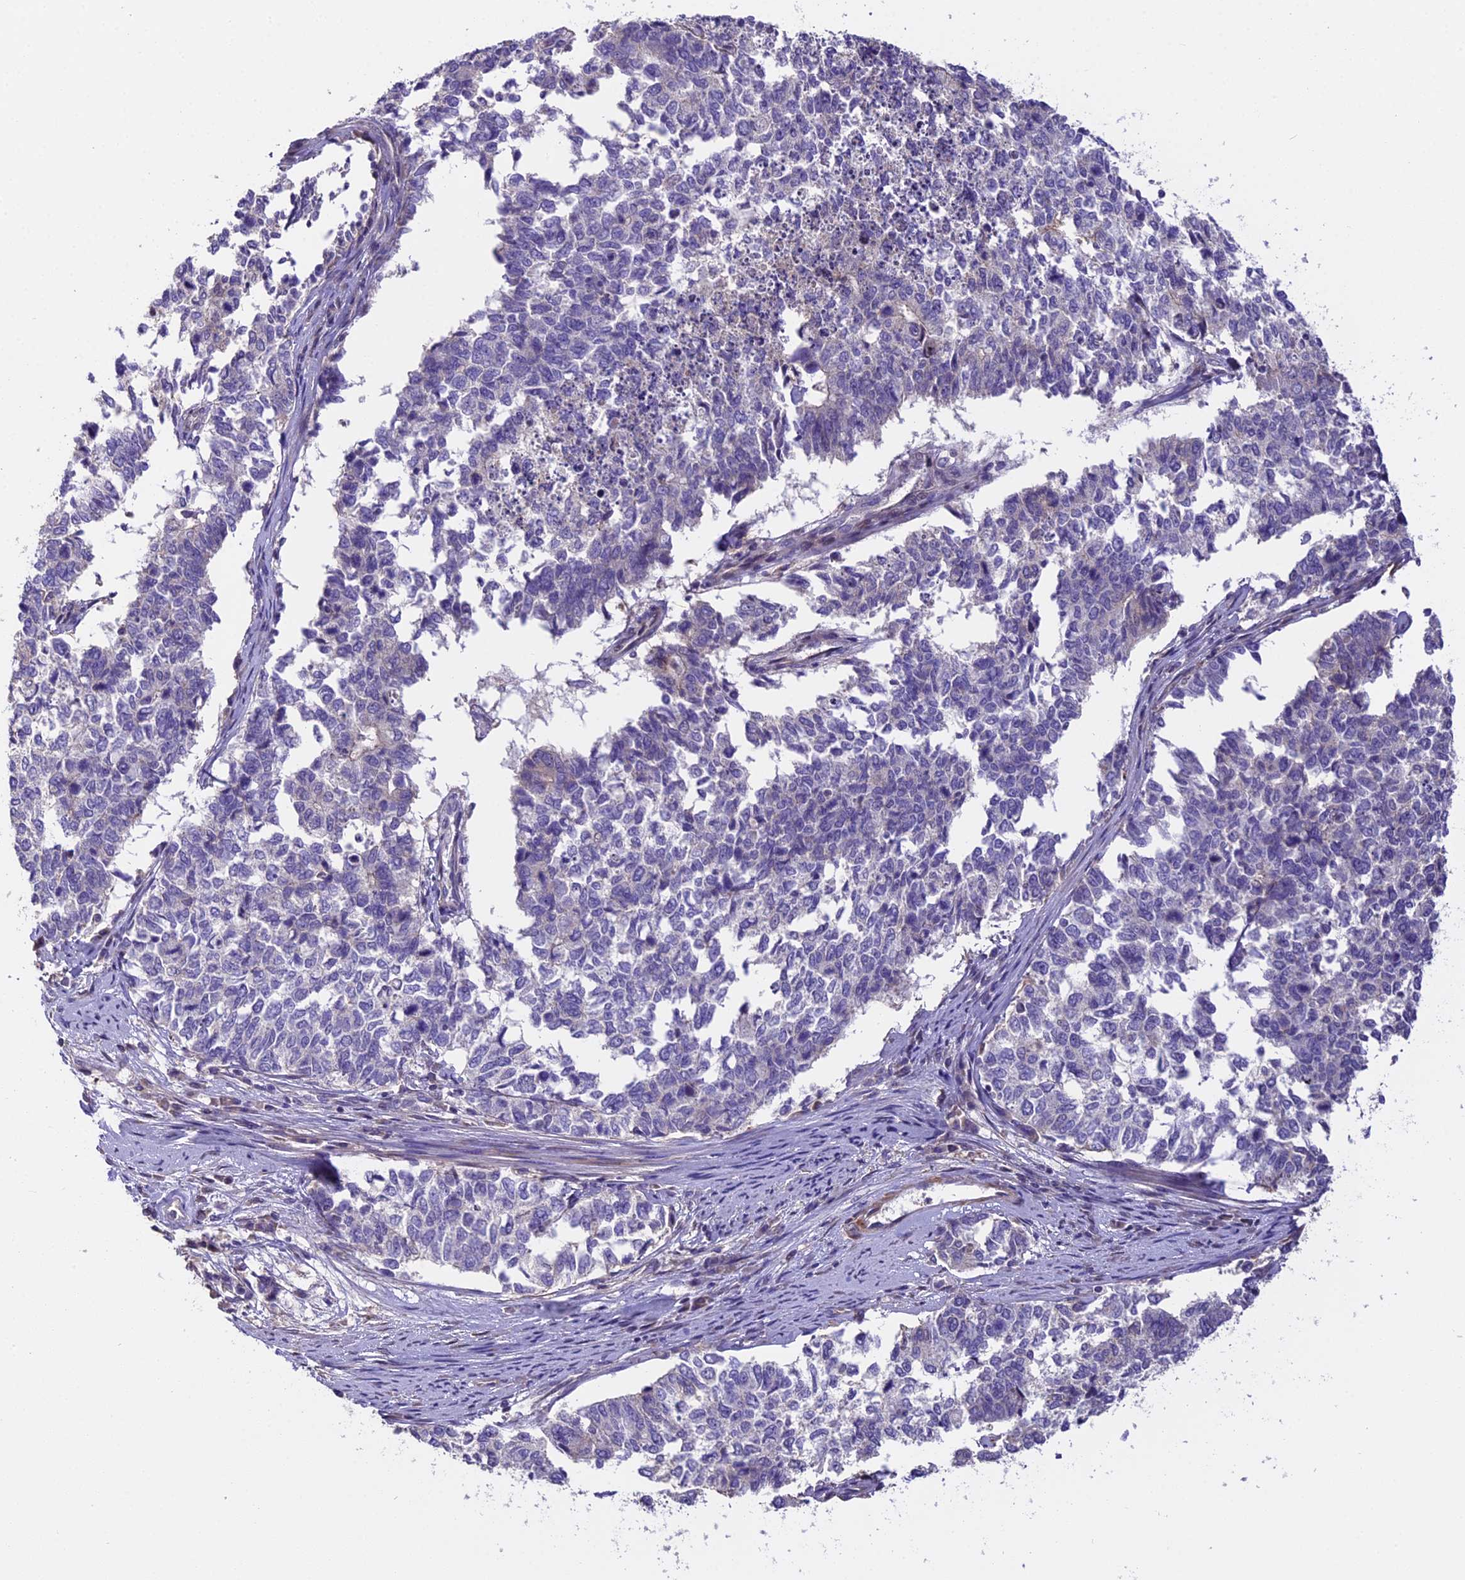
{"staining": {"intensity": "negative", "quantity": "none", "location": "none"}, "tissue": "cervical cancer", "cell_type": "Tumor cells", "image_type": "cancer", "snomed": [{"axis": "morphology", "description": "Squamous cell carcinoma, NOS"}, {"axis": "topography", "description": "Cervix"}], "caption": "The histopathology image reveals no staining of tumor cells in squamous cell carcinoma (cervical).", "gene": "FAM98C", "patient": {"sex": "female", "age": 63}}